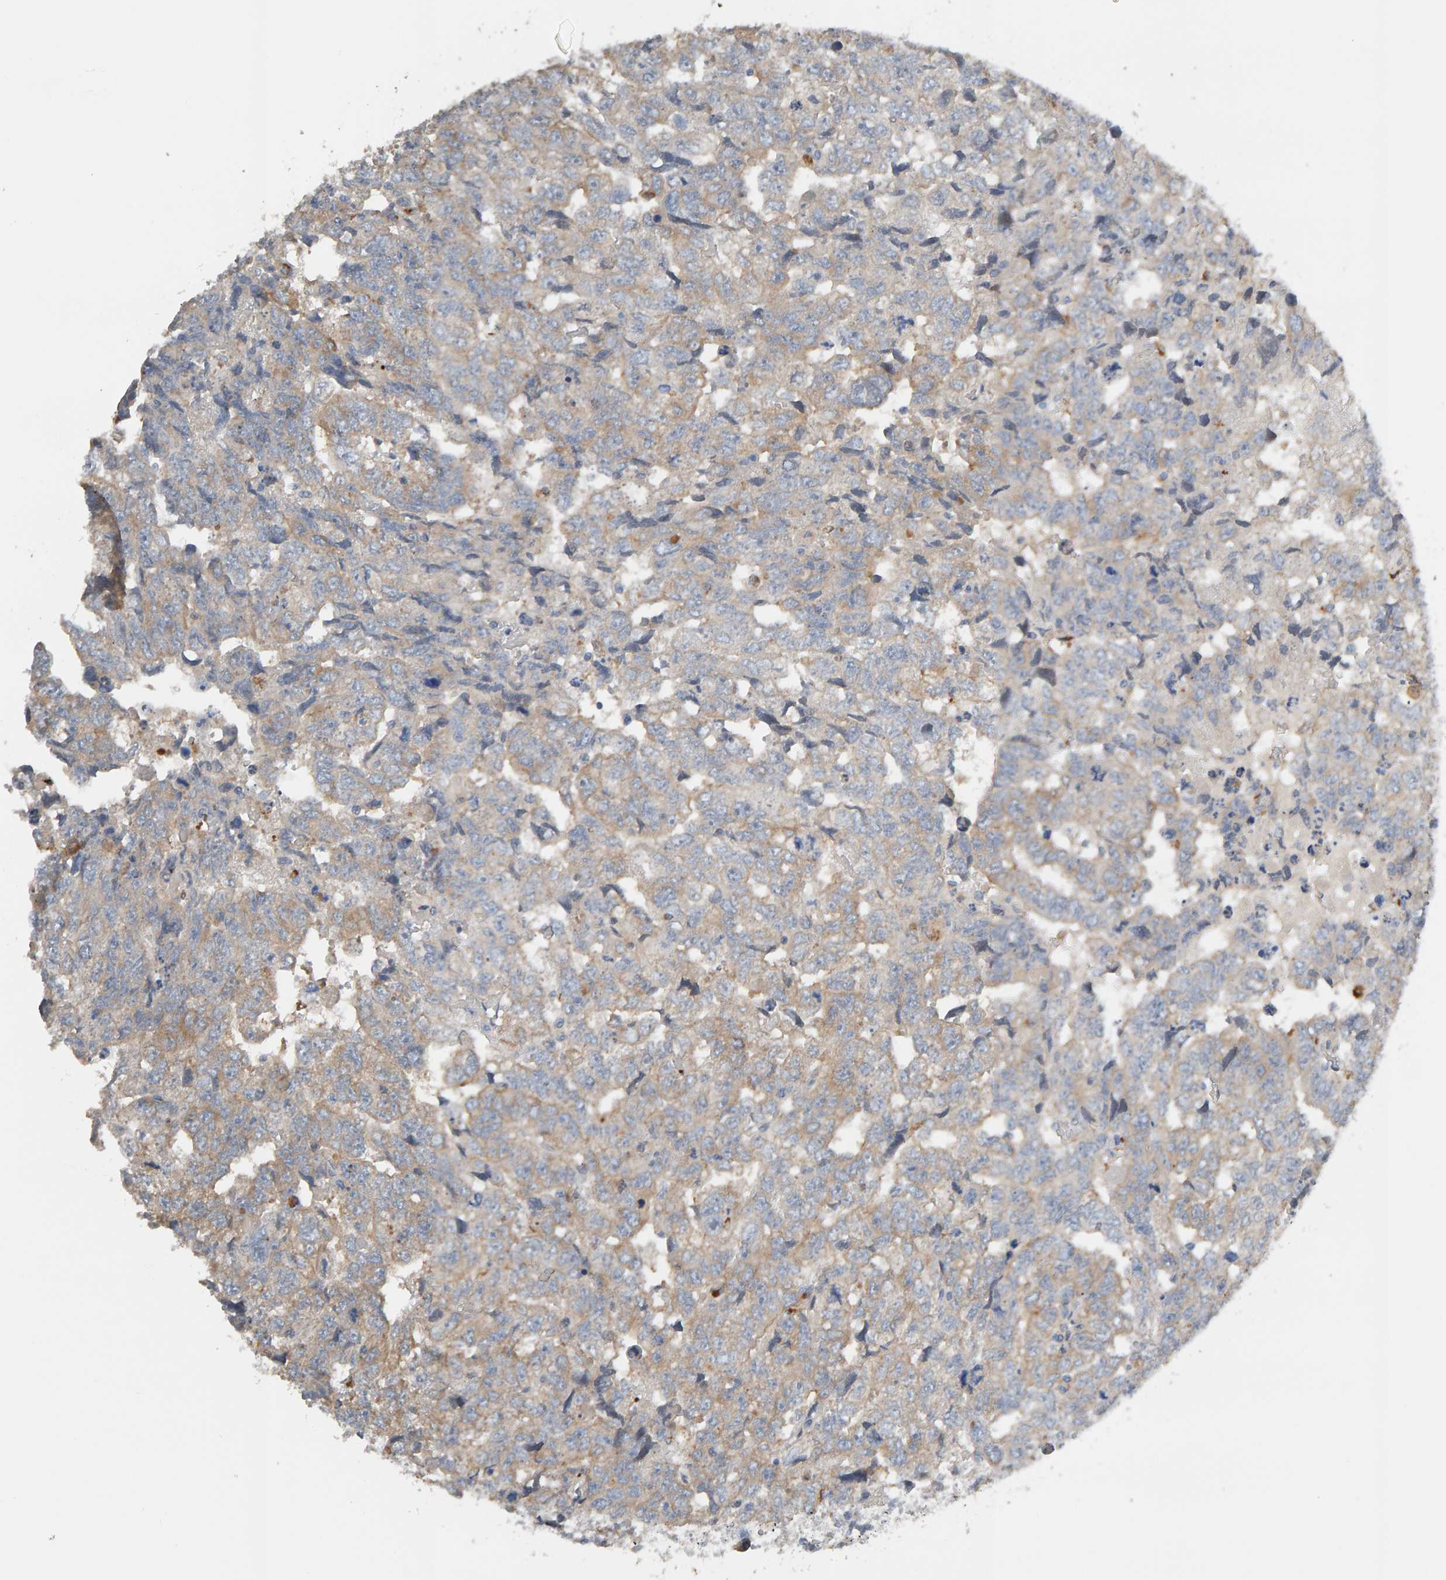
{"staining": {"intensity": "moderate", "quantity": "25%-75%", "location": "cytoplasmic/membranous"}, "tissue": "testis cancer", "cell_type": "Tumor cells", "image_type": "cancer", "snomed": [{"axis": "morphology", "description": "Carcinoma, Embryonal, NOS"}, {"axis": "topography", "description": "Testis"}], "caption": "Immunohistochemical staining of testis cancer (embryonal carcinoma) reveals medium levels of moderate cytoplasmic/membranous protein positivity in about 25%-75% of tumor cells.", "gene": "IPPK", "patient": {"sex": "male", "age": 36}}